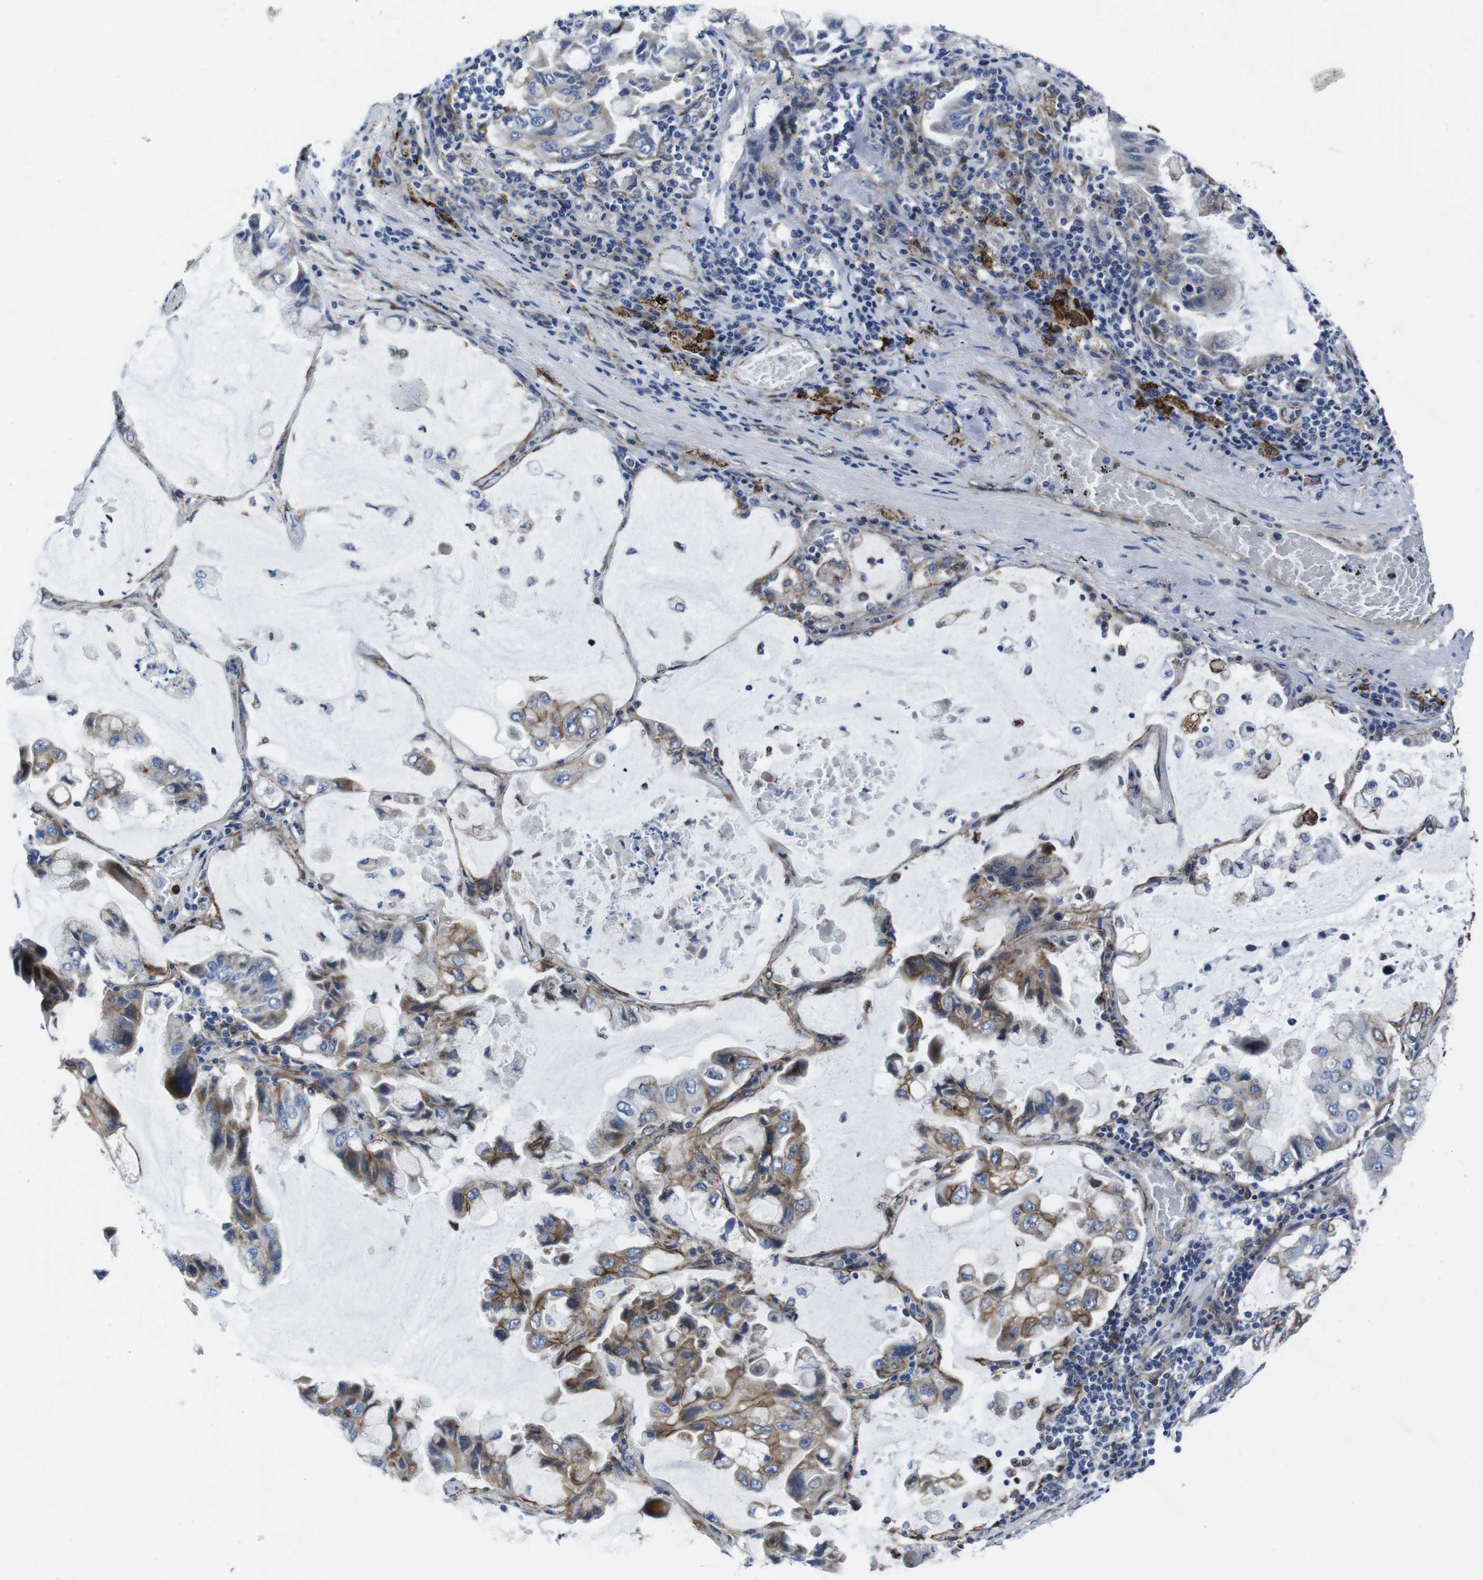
{"staining": {"intensity": "moderate", "quantity": "<25%", "location": "cytoplasmic/membranous"}, "tissue": "lung cancer", "cell_type": "Tumor cells", "image_type": "cancer", "snomed": [{"axis": "morphology", "description": "Adenocarcinoma, NOS"}, {"axis": "topography", "description": "Lung"}], "caption": "The immunohistochemical stain highlights moderate cytoplasmic/membranous expression in tumor cells of lung cancer tissue.", "gene": "NUMB", "patient": {"sex": "male", "age": 64}}